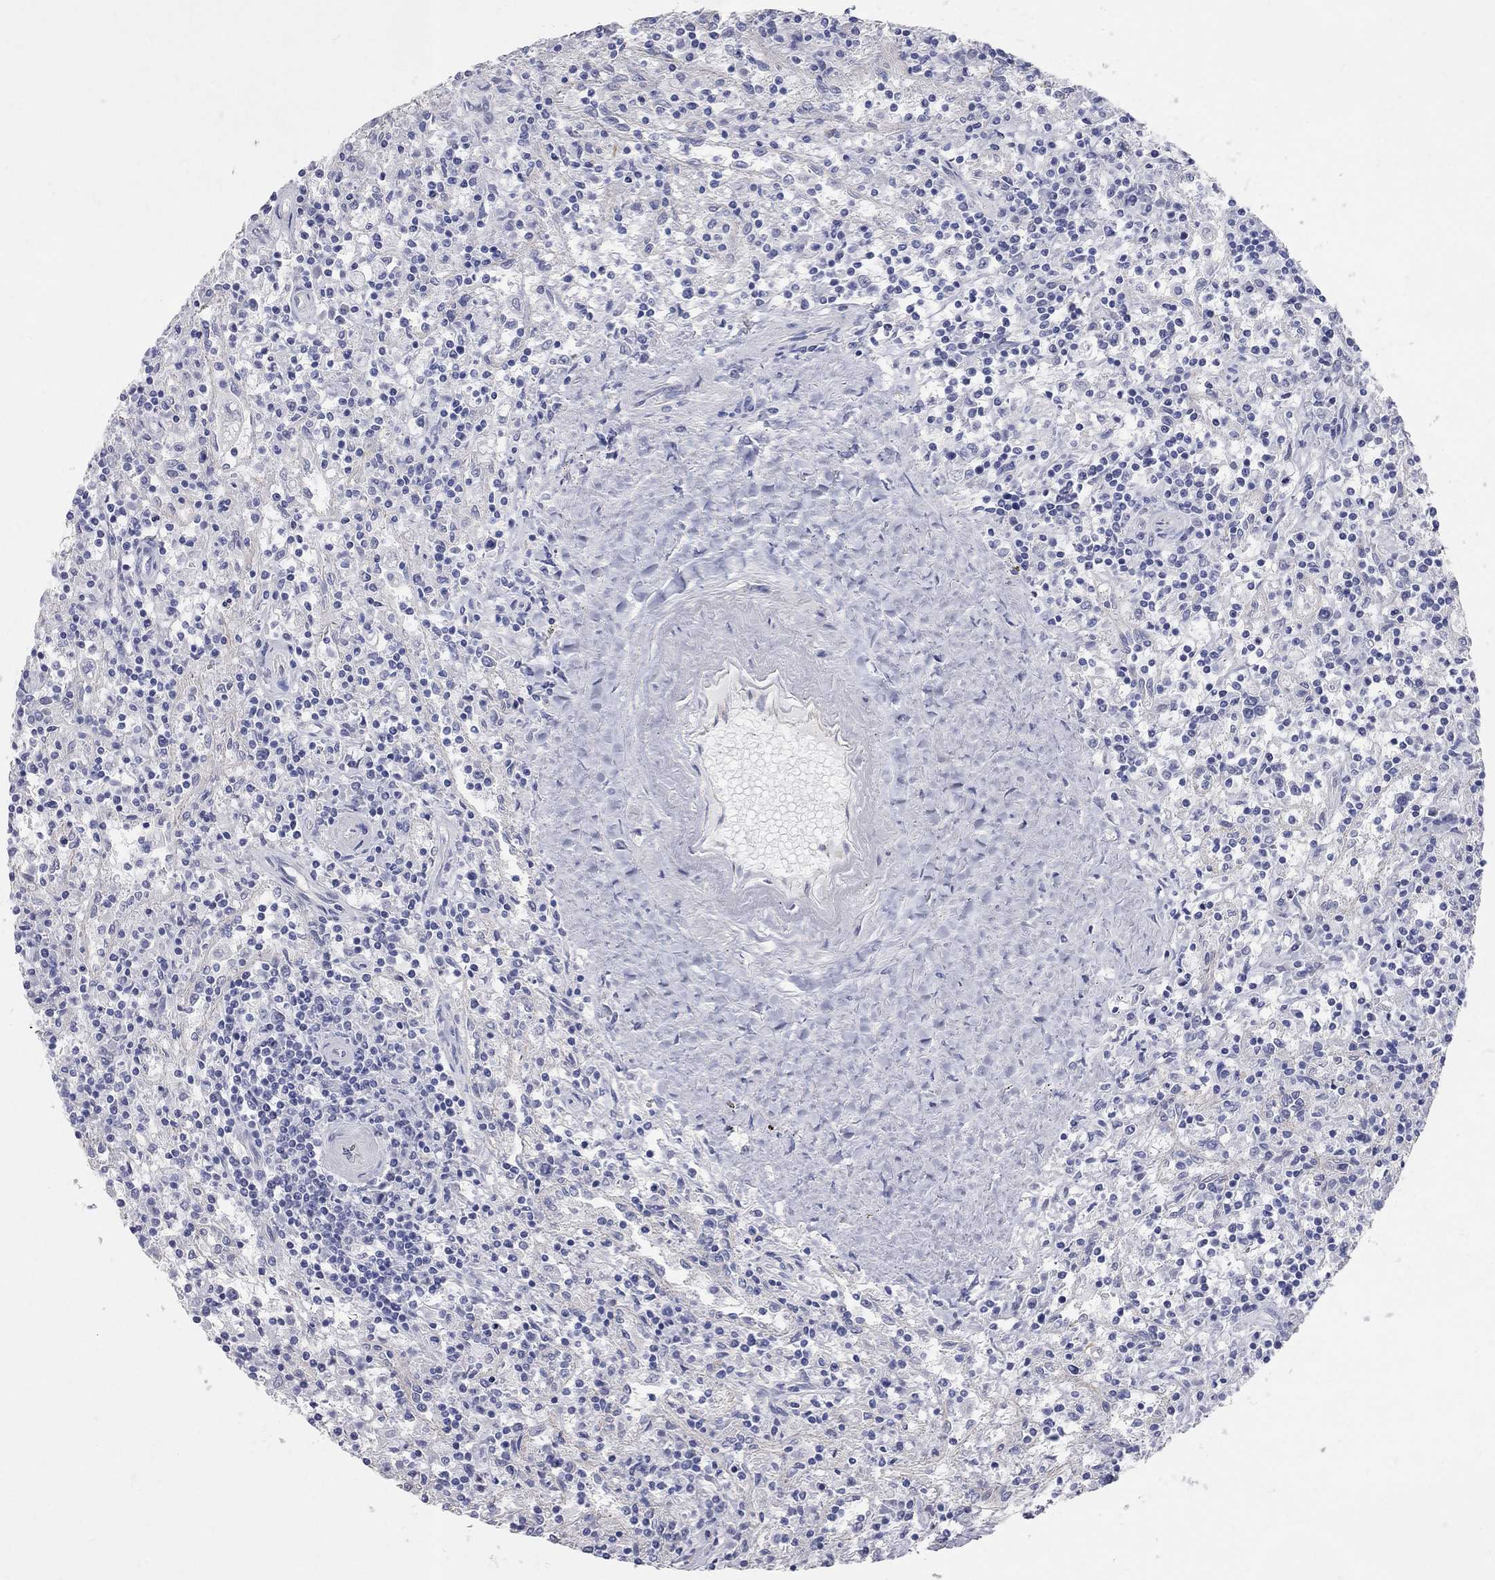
{"staining": {"intensity": "negative", "quantity": "none", "location": "none"}, "tissue": "lymphoma", "cell_type": "Tumor cells", "image_type": "cancer", "snomed": [{"axis": "morphology", "description": "Malignant lymphoma, non-Hodgkin's type, Low grade"}, {"axis": "topography", "description": "Spleen"}], "caption": "A micrograph of human lymphoma is negative for staining in tumor cells. The staining is performed using DAB (3,3'-diaminobenzidine) brown chromogen with nuclei counter-stained in using hematoxylin.", "gene": "AOX1", "patient": {"sex": "male", "age": 62}}